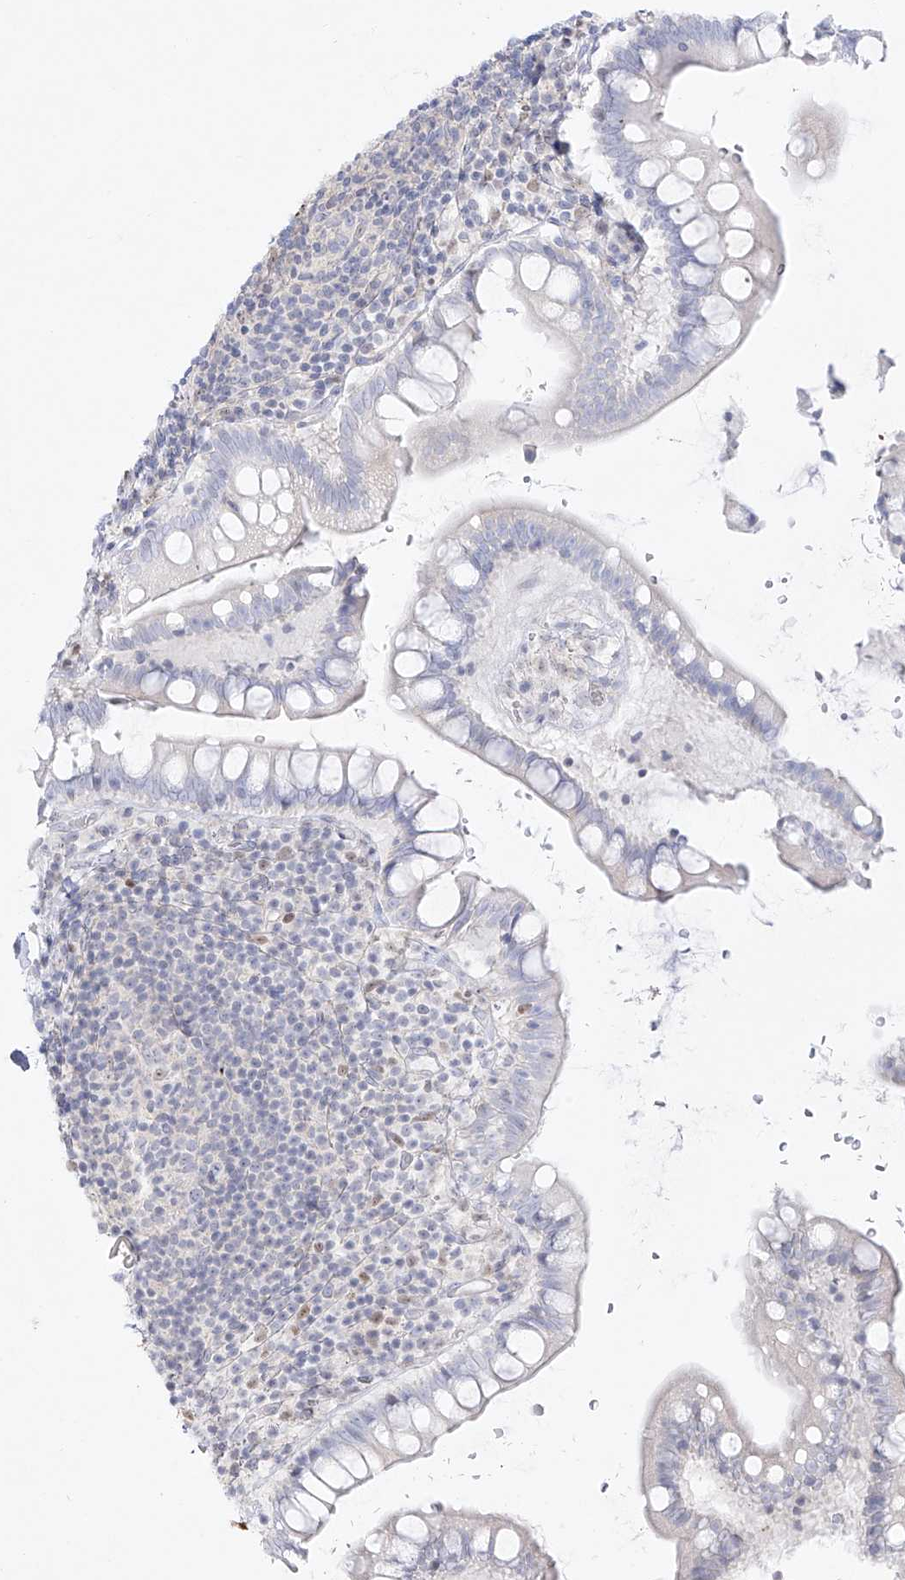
{"staining": {"intensity": "negative", "quantity": "none", "location": "none"}, "tissue": "small intestine", "cell_type": "Glandular cells", "image_type": "normal", "snomed": [{"axis": "morphology", "description": "Normal tissue, NOS"}, {"axis": "topography", "description": "Small intestine"}], "caption": "A histopathology image of small intestine stained for a protein displays no brown staining in glandular cells. (Brightfield microscopy of DAB (3,3'-diaminobenzidine) immunohistochemistry (IHC) at high magnification).", "gene": "DMKN", "patient": {"sex": "female", "age": 84}}